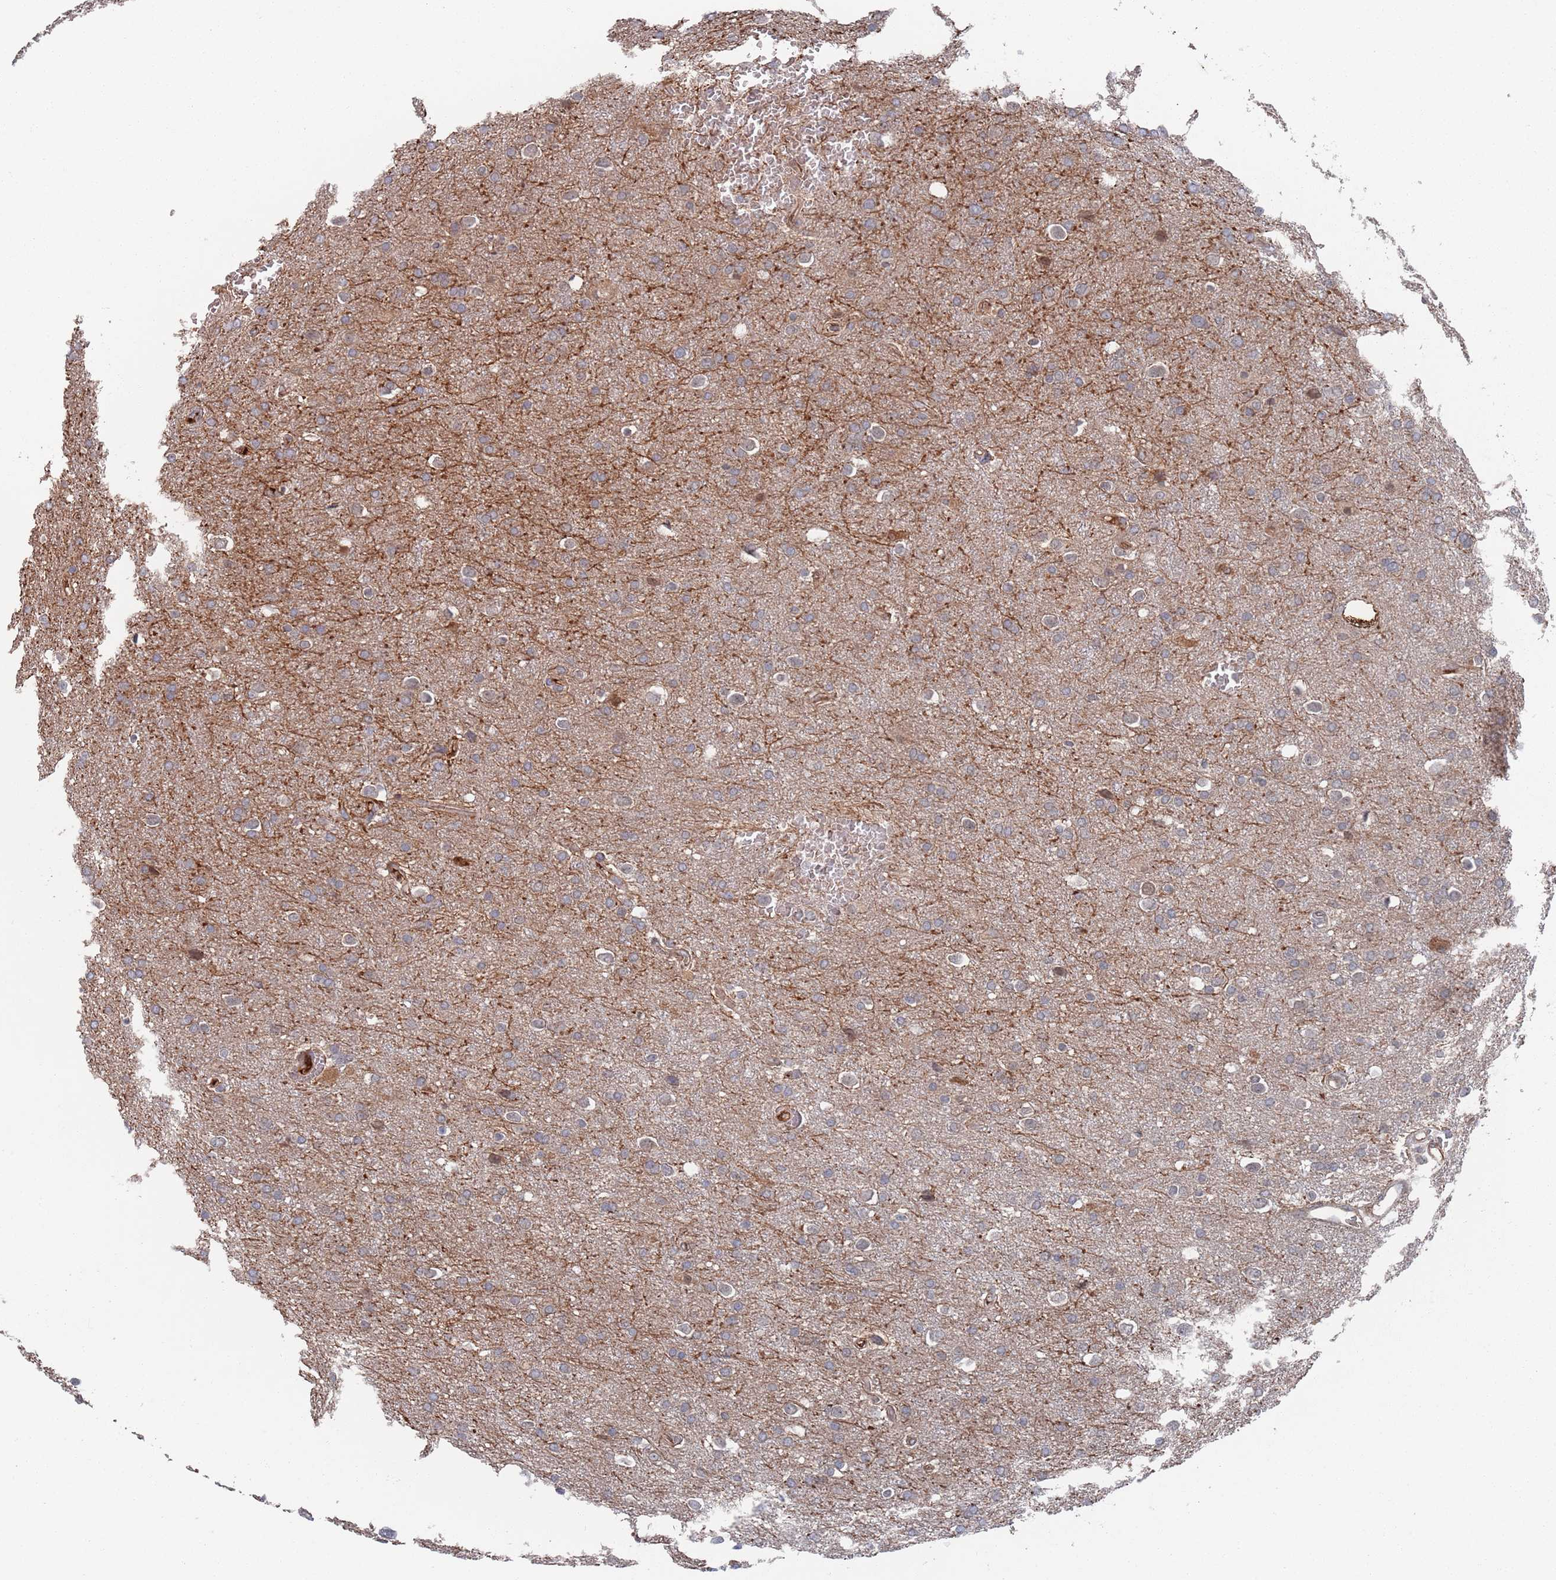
{"staining": {"intensity": "negative", "quantity": "none", "location": "none"}, "tissue": "glioma", "cell_type": "Tumor cells", "image_type": "cancer", "snomed": [{"axis": "morphology", "description": "Glioma, malignant, Low grade"}, {"axis": "topography", "description": "Brain"}], "caption": "The micrograph displays no significant staining in tumor cells of glioma. (DAB (3,3'-diaminobenzidine) IHC with hematoxylin counter stain).", "gene": "PLEKHA4", "patient": {"sex": "female", "age": 32}}